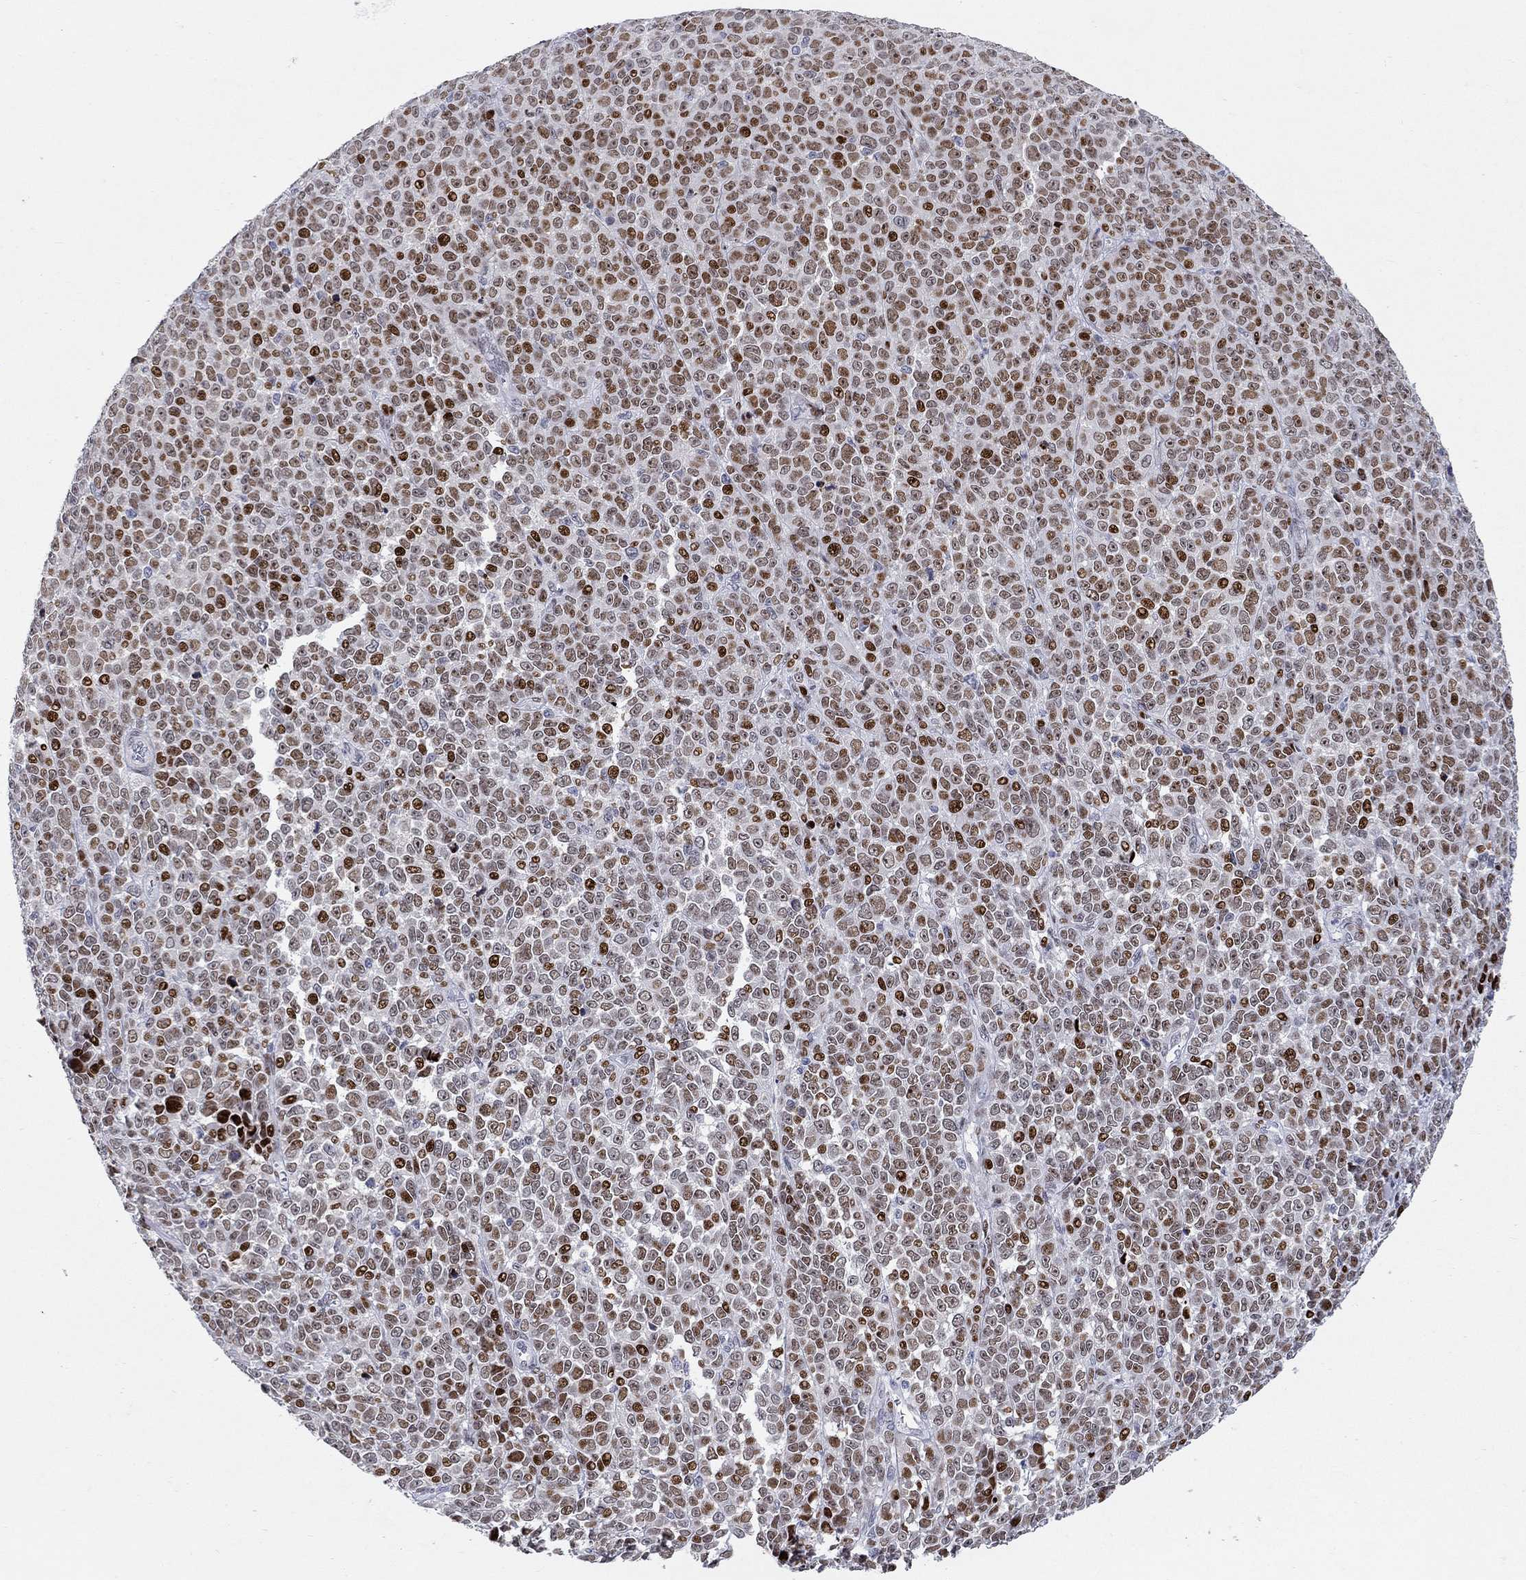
{"staining": {"intensity": "strong", "quantity": ">75%", "location": "nuclear"}, "tissue": "melanoma", "cell_type": "Tumor cells", "image_type": "cancer", "snomed": [{"axis": "morphology", "description": "Malignant melanoma, NOS"}, {"axis": "topography", "description": "Skin"}], "caption": "Protein positivity by immunohistochemistry displays strong nuclear expression in approximately >75% of tumor cells in malignant melanoma.", "gene": "RAPGEF5", "patient": {"sex": "female", "age": 95}}